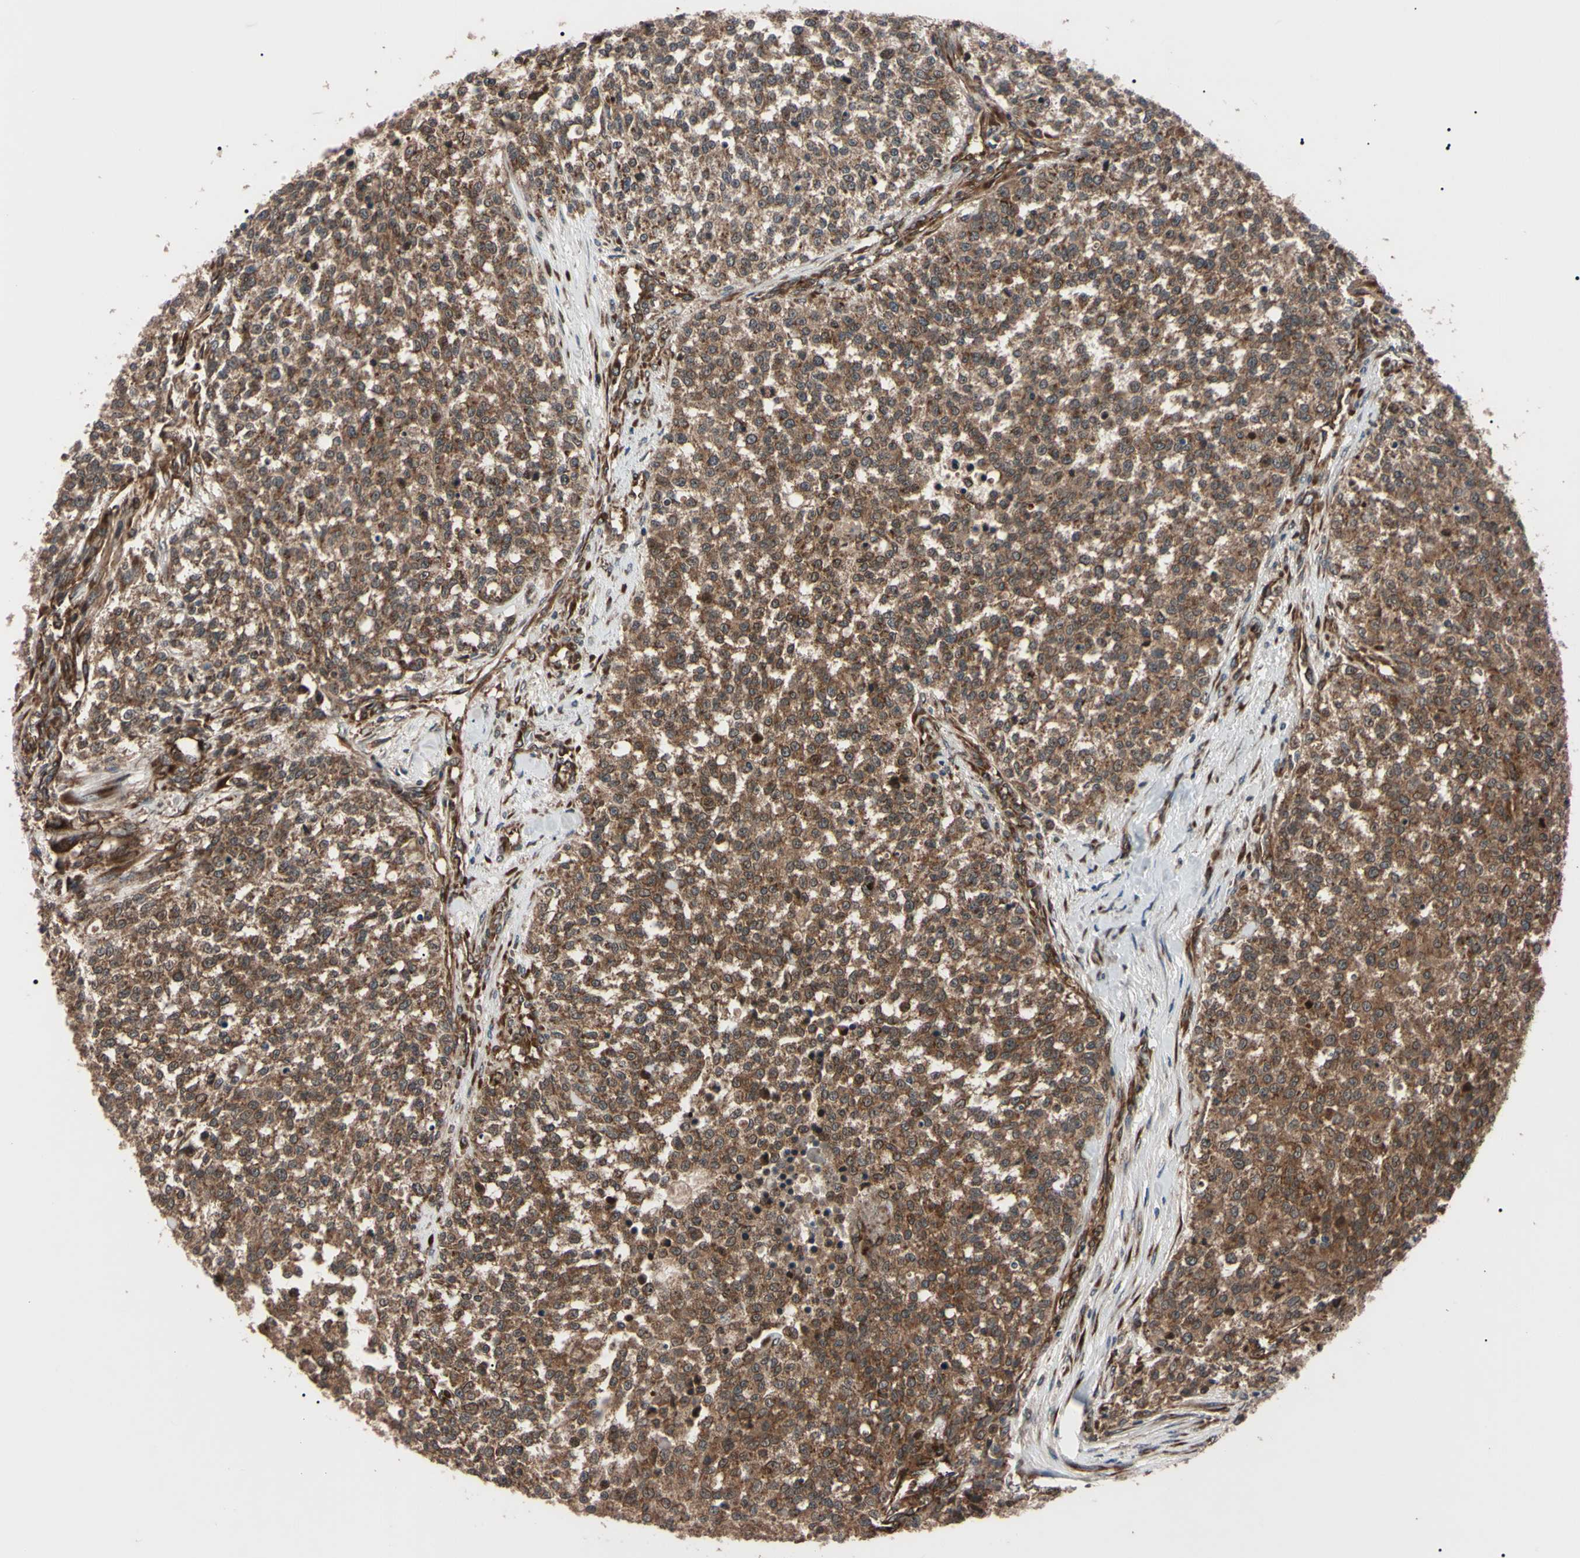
{"staining": {"intensity": "moderate", "quantity": ">75%", "location": "cytoplasmic/membranous"}, "tissue": "testis cancer", "cell_type": "Tumor cells", "image_type": "cancer", "snomed": [{"axis": "morphology", "description": "Seminoma, NOS"}, {"axis": "topography", "description": "Testis"}], "caption": "IHC photomicrograph of testis seminoma stained for a protein (brown), which reveals medium levels of moderate cytoplasmic/membranous staining in about >75% of tumor cells.", "gene": "GUCY1B1", "patient": {"sex": "male", "age": 59}}